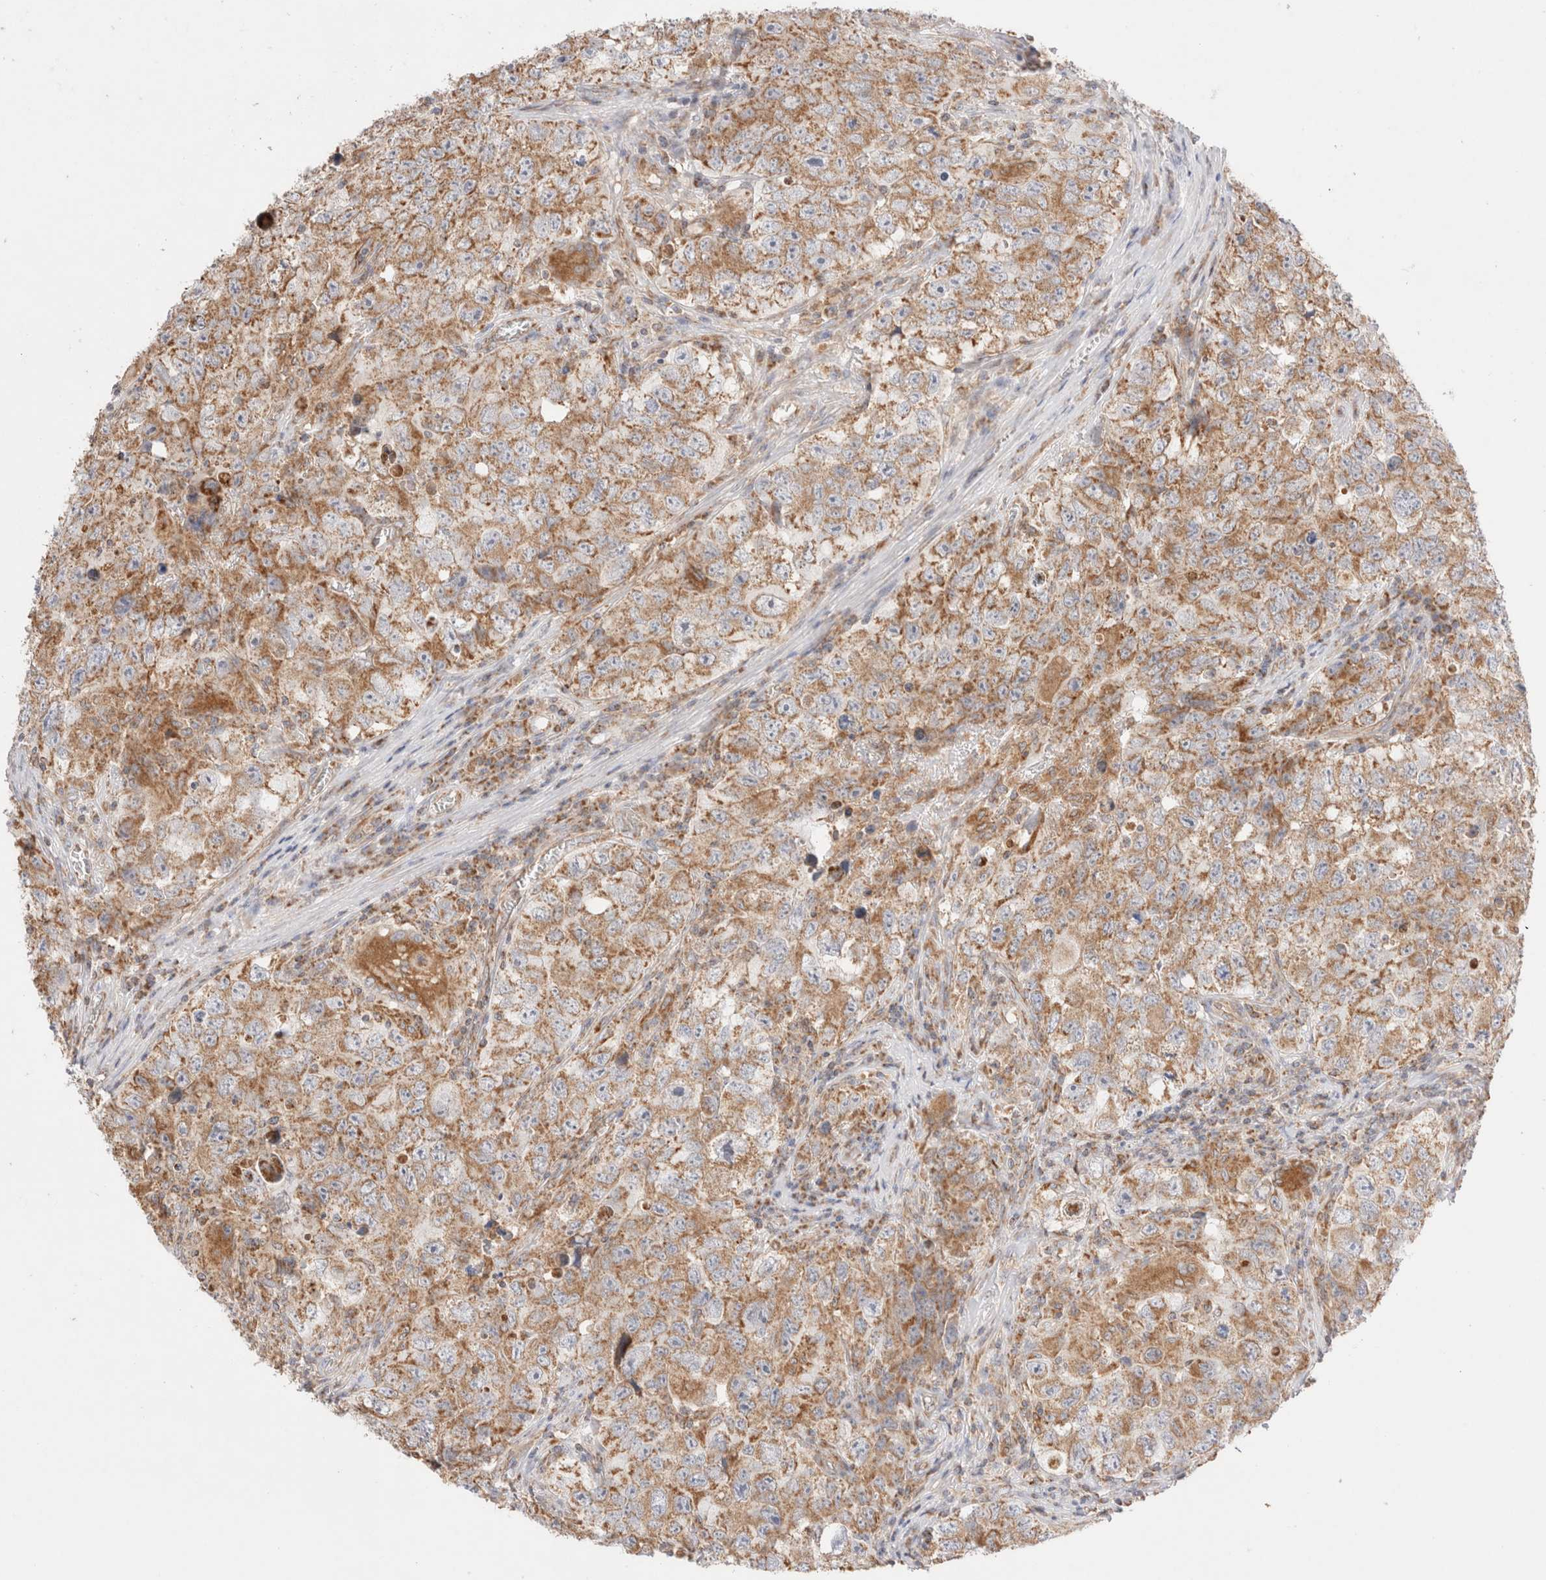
{"staining": {"intensity": "moderate", "quantity": ">75%", "location": "cytoplasmic/membranous"}, "tissue": "testis cancer", "cell_type": "Tumor cells", "image_type": "cancer", "snomed": [{"axis": "morphology", "description": "Seminoma, NOS"}, {"axis": "morphology", "description": "Carcinoma, Embryonal, NOS"}, {"axis": "topography", "description": "Testis"}], "caption": "Moderate cytoplasmic/membranous protein staining is identified in approximately >75% of tumor cells in testis cancer (embryonal carcinoma).", "gene": "TMPPE", "patient": {"sex": "male", "age": 43}}